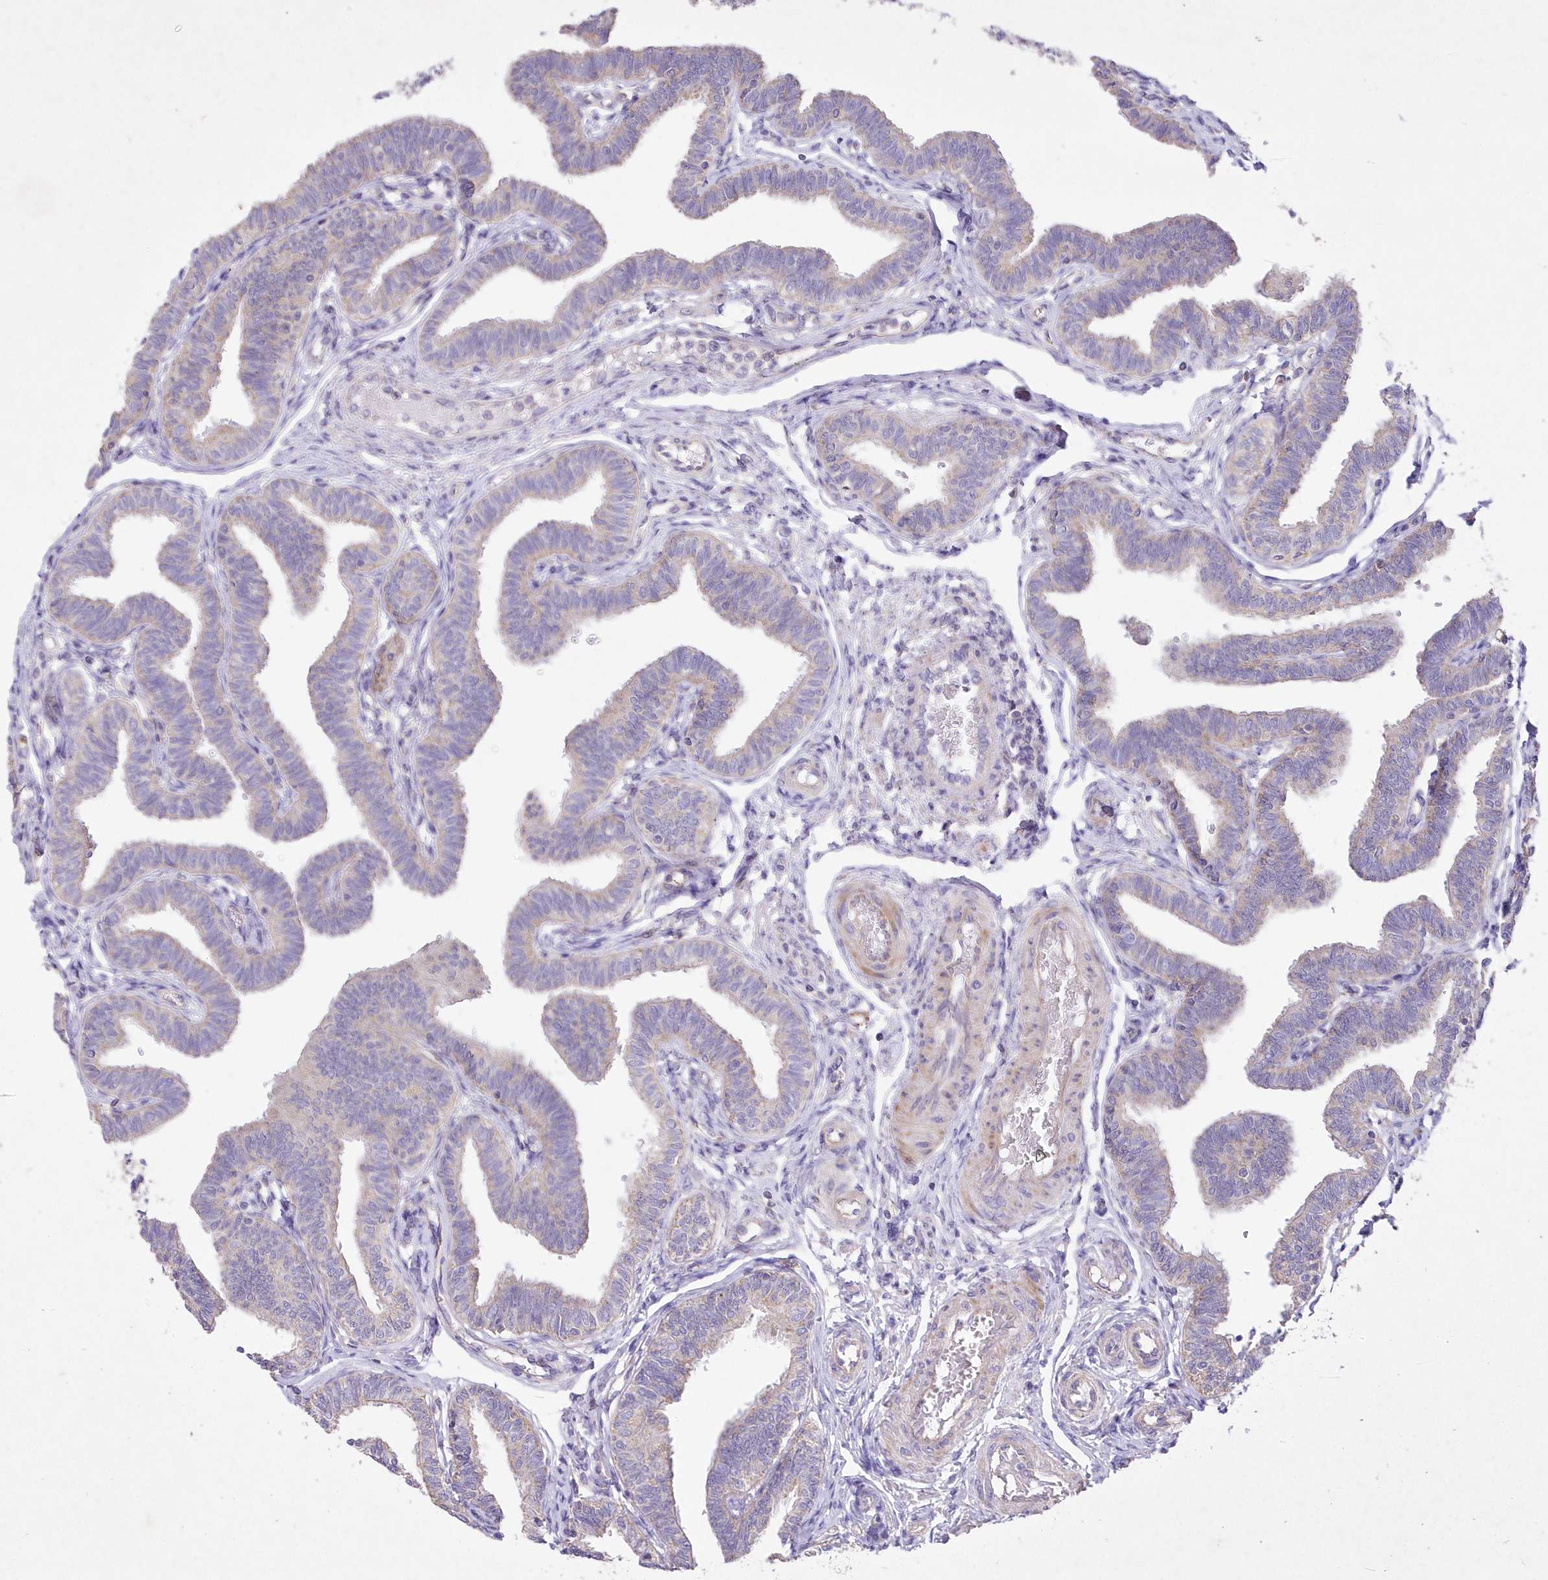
{"staining": {"intensity": "weak", "quantity": "25%-75%", "location": "cytoplasmic/membranous"}, "tissue": "fallopian tube", "cell_type": "Glandular cells", "image_type": "normal", "snomed": [{"axis": "morphology", "description": "Normal tissue, NOS"}, {"axis": "topography", "description": "Fallopian tube"}, {"axis": "topography", "description": "Ovary"}], "caption": "Weak cytoplasmic/membranous positivity is identified in approximately 25%-75% of glandular cells in benign fallopian tube.", "gene": "ITSN2", "patient": {"sex": "female", "age": 23}}